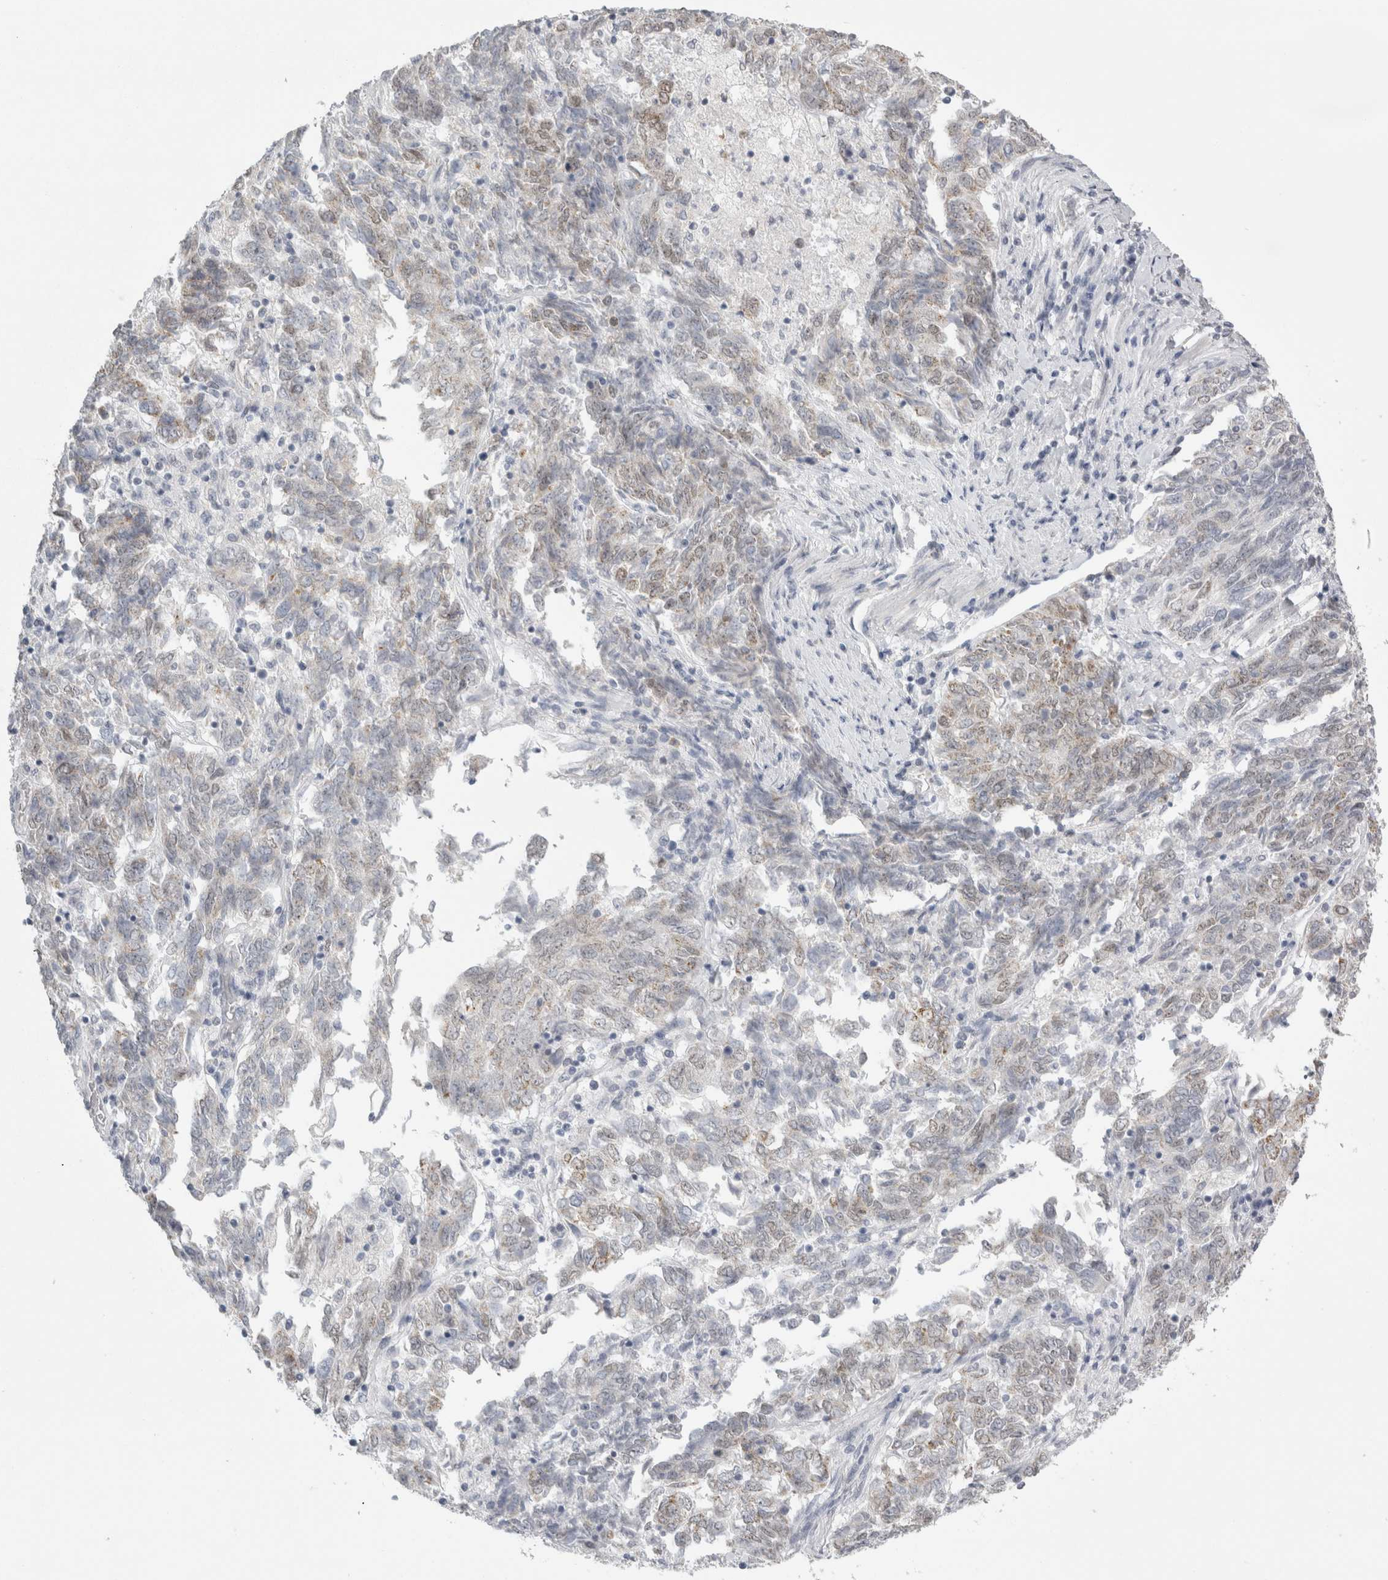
{"staining": {"intensity": "weak", "quantity": "<25%", "location": "nuclear"}, "tissue": "endometrial cancer", "cell_type": "Tumor cells", "image_type": "cancer", "snomed": [{"axis": "morphology", "description": "Adenocarcinoma, NOS"}, {"axis": "topography", "description": "Endometrium"}], "caption": "This is an immunohistochemistry (IHC) micrograph of human endometrial cancer. There is no positivity in tumor cells.", "gene": "PLIN1", "patient": {"sex": "female", "age": 80}}